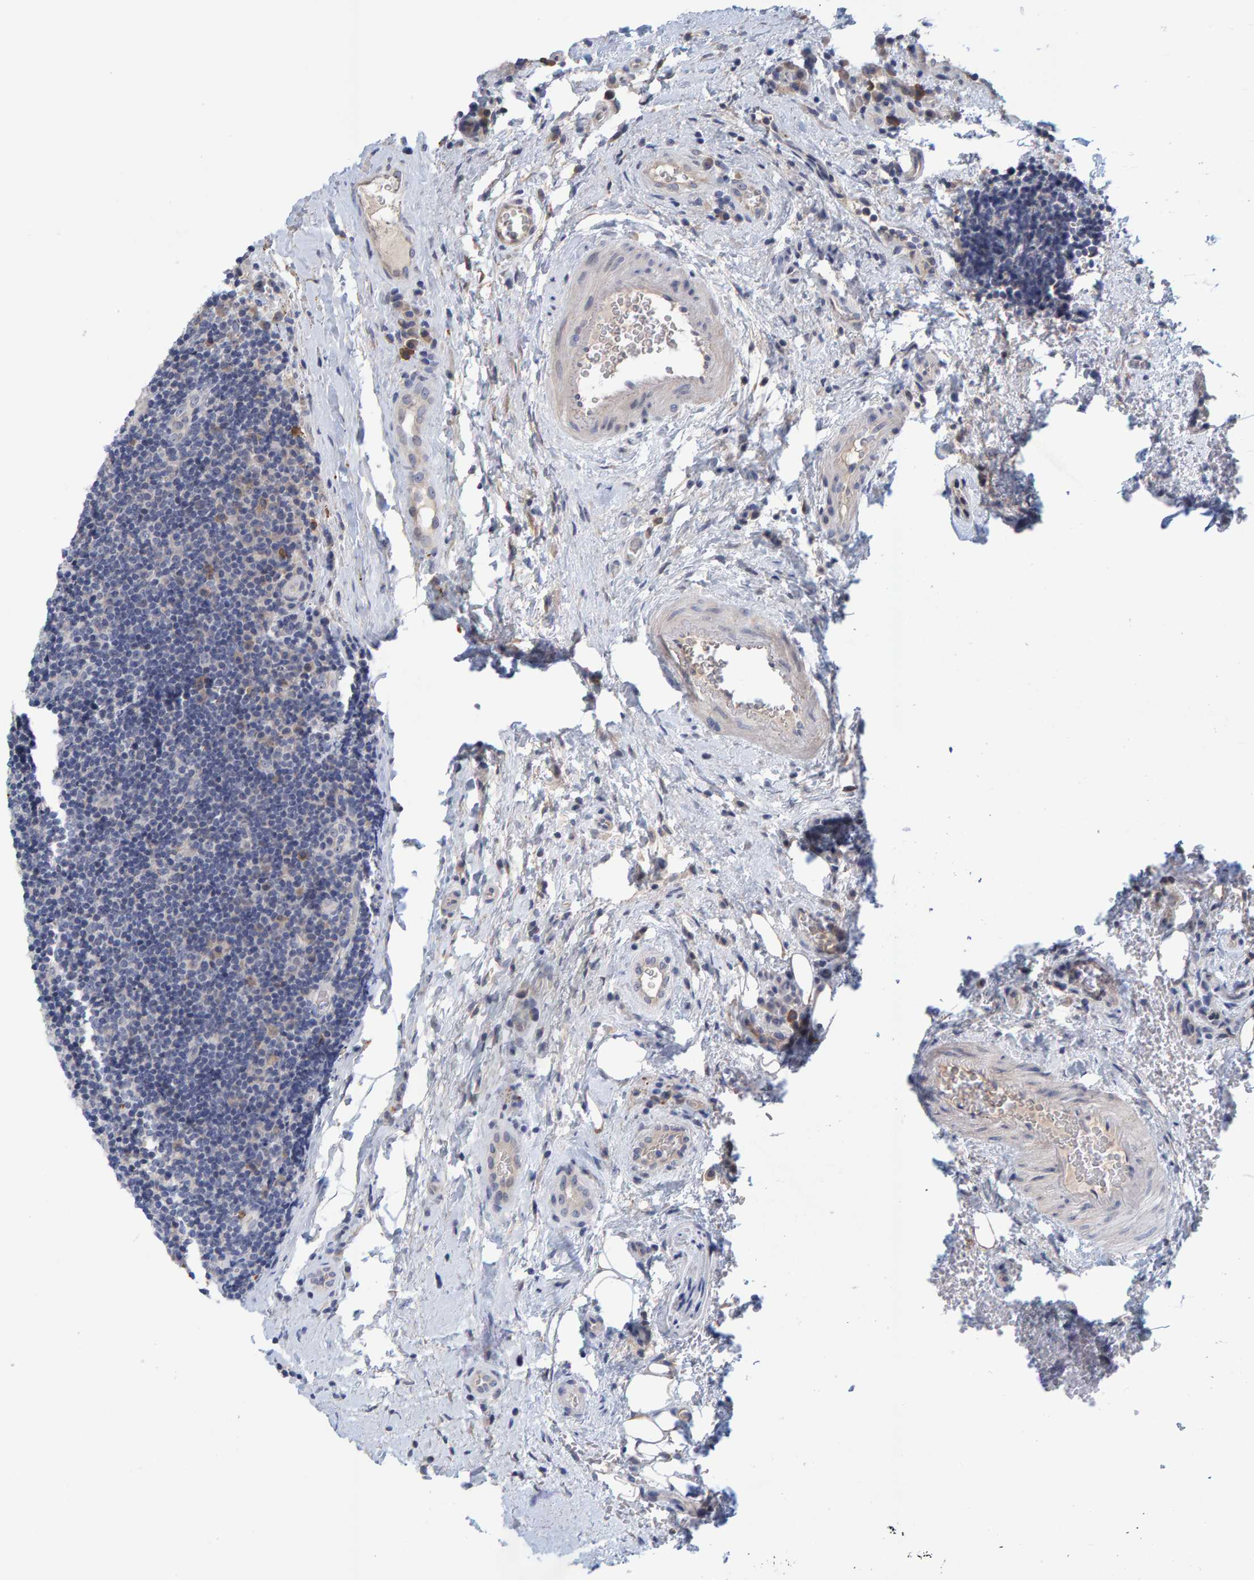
{"staining": {"intensity": "negative", "quantity": "none", "location": "none"}, "tissue": "lymphoma", "cell_type": "Tumor cells", "image_type": "cancer", "snomed": [{"axis": "morphology", "description": "Malignant lymphoma, non-Hodgkin's type, High grade"}, {"axis": "topography", "description": "Tonsil"}], "caption": "Tumor cells show no significant positivity in lymphoma.", "gene": "ZNF77", "patient": {"sex": "female", "age": 36}}